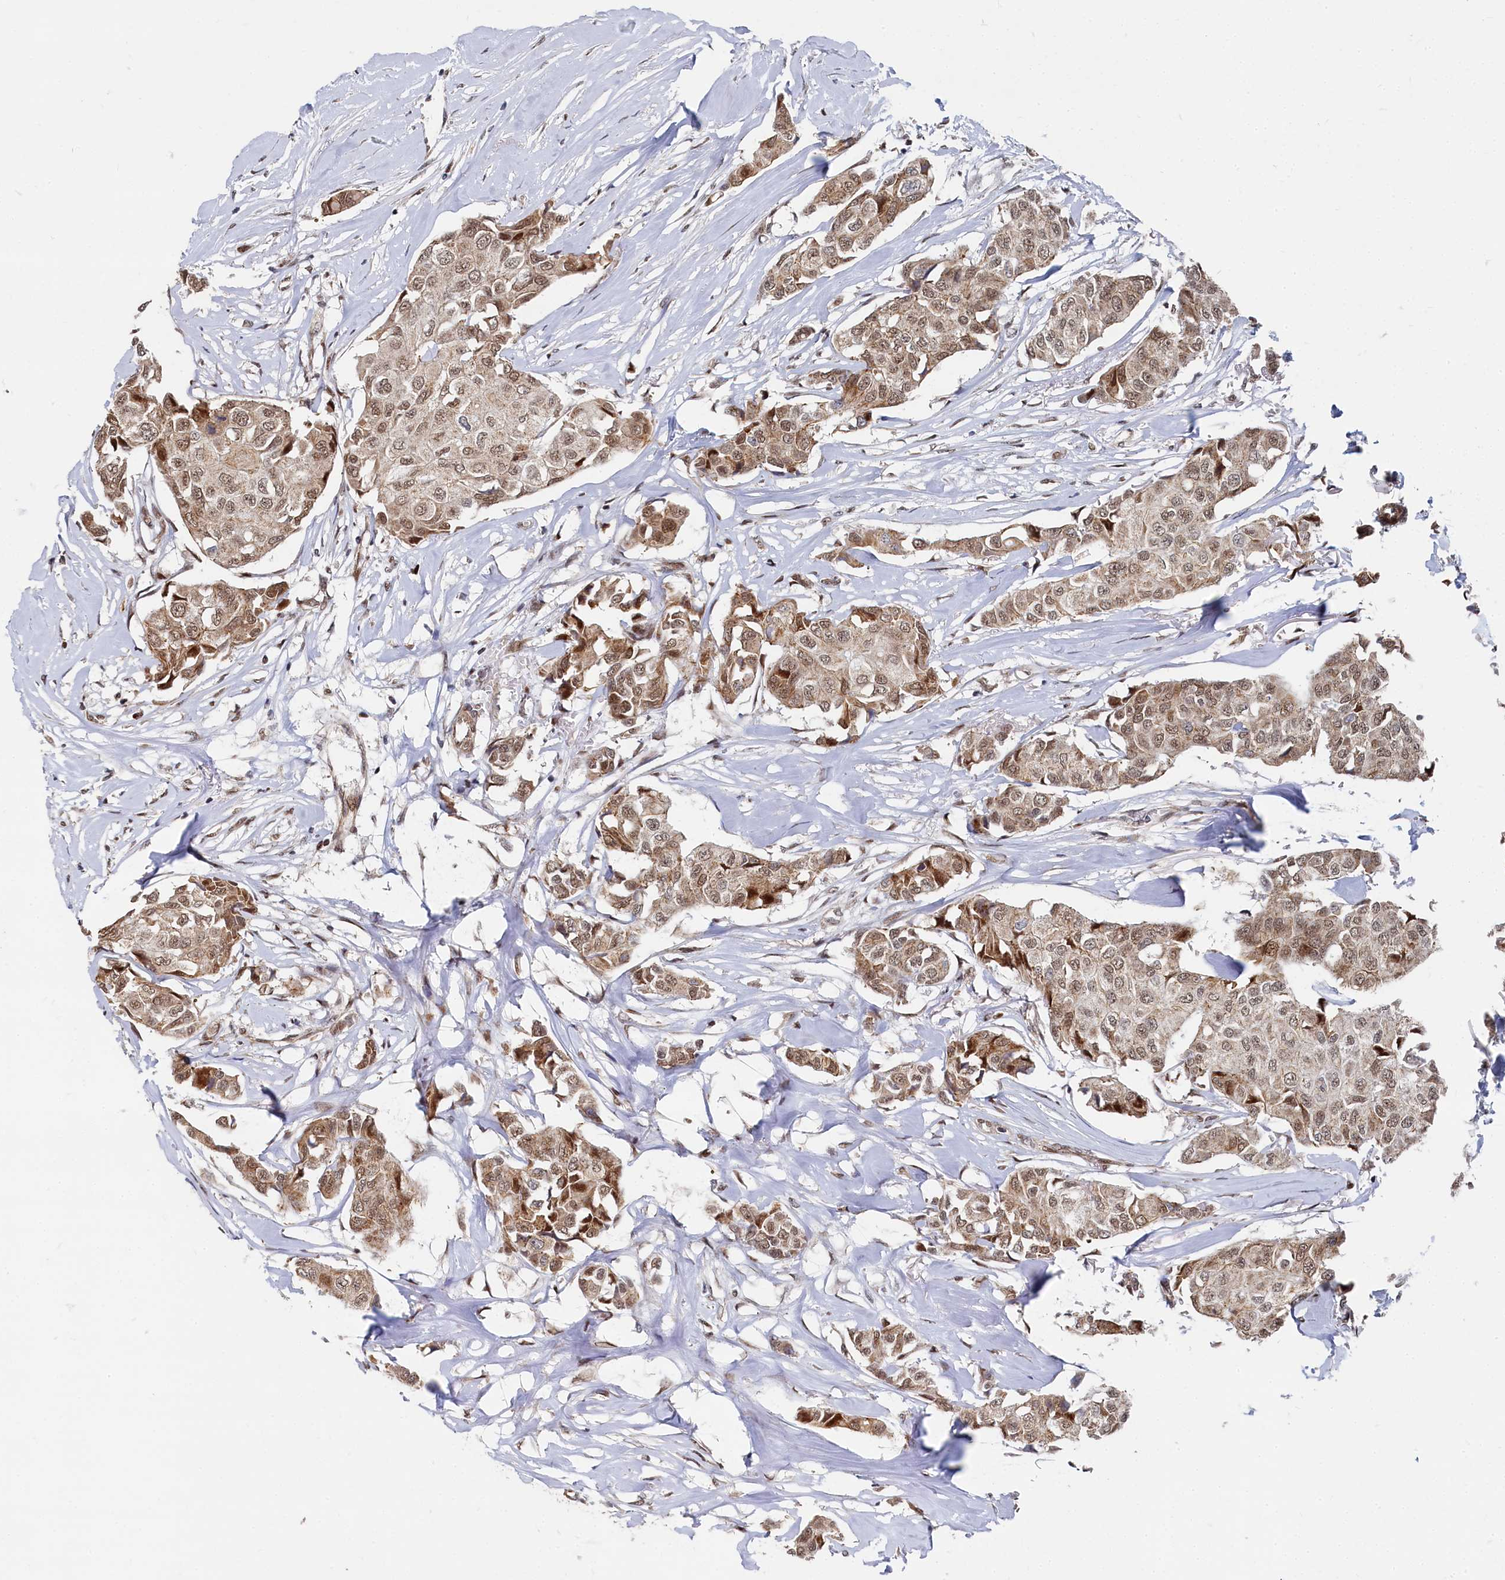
{"staining": {"intensity": "moderate", "quantity": ">75%", "location": "cytoplasmic/membranous,nuclear"}, "tissue": "breast cancer", "cell_type": "Tumor cells", "image_type": "cancer", "snomed": [{"axis": "morphology", "description": "Duct carcinoma"}, {"axis": "topography", "description": "Breast"}], "caption": "Human breast infiltrating ductal carcinoma stained with a protein marker displays moderate staining in tumor cells.", "gene": "BUB3", "patient": {"sex": "female", "age": 80}}